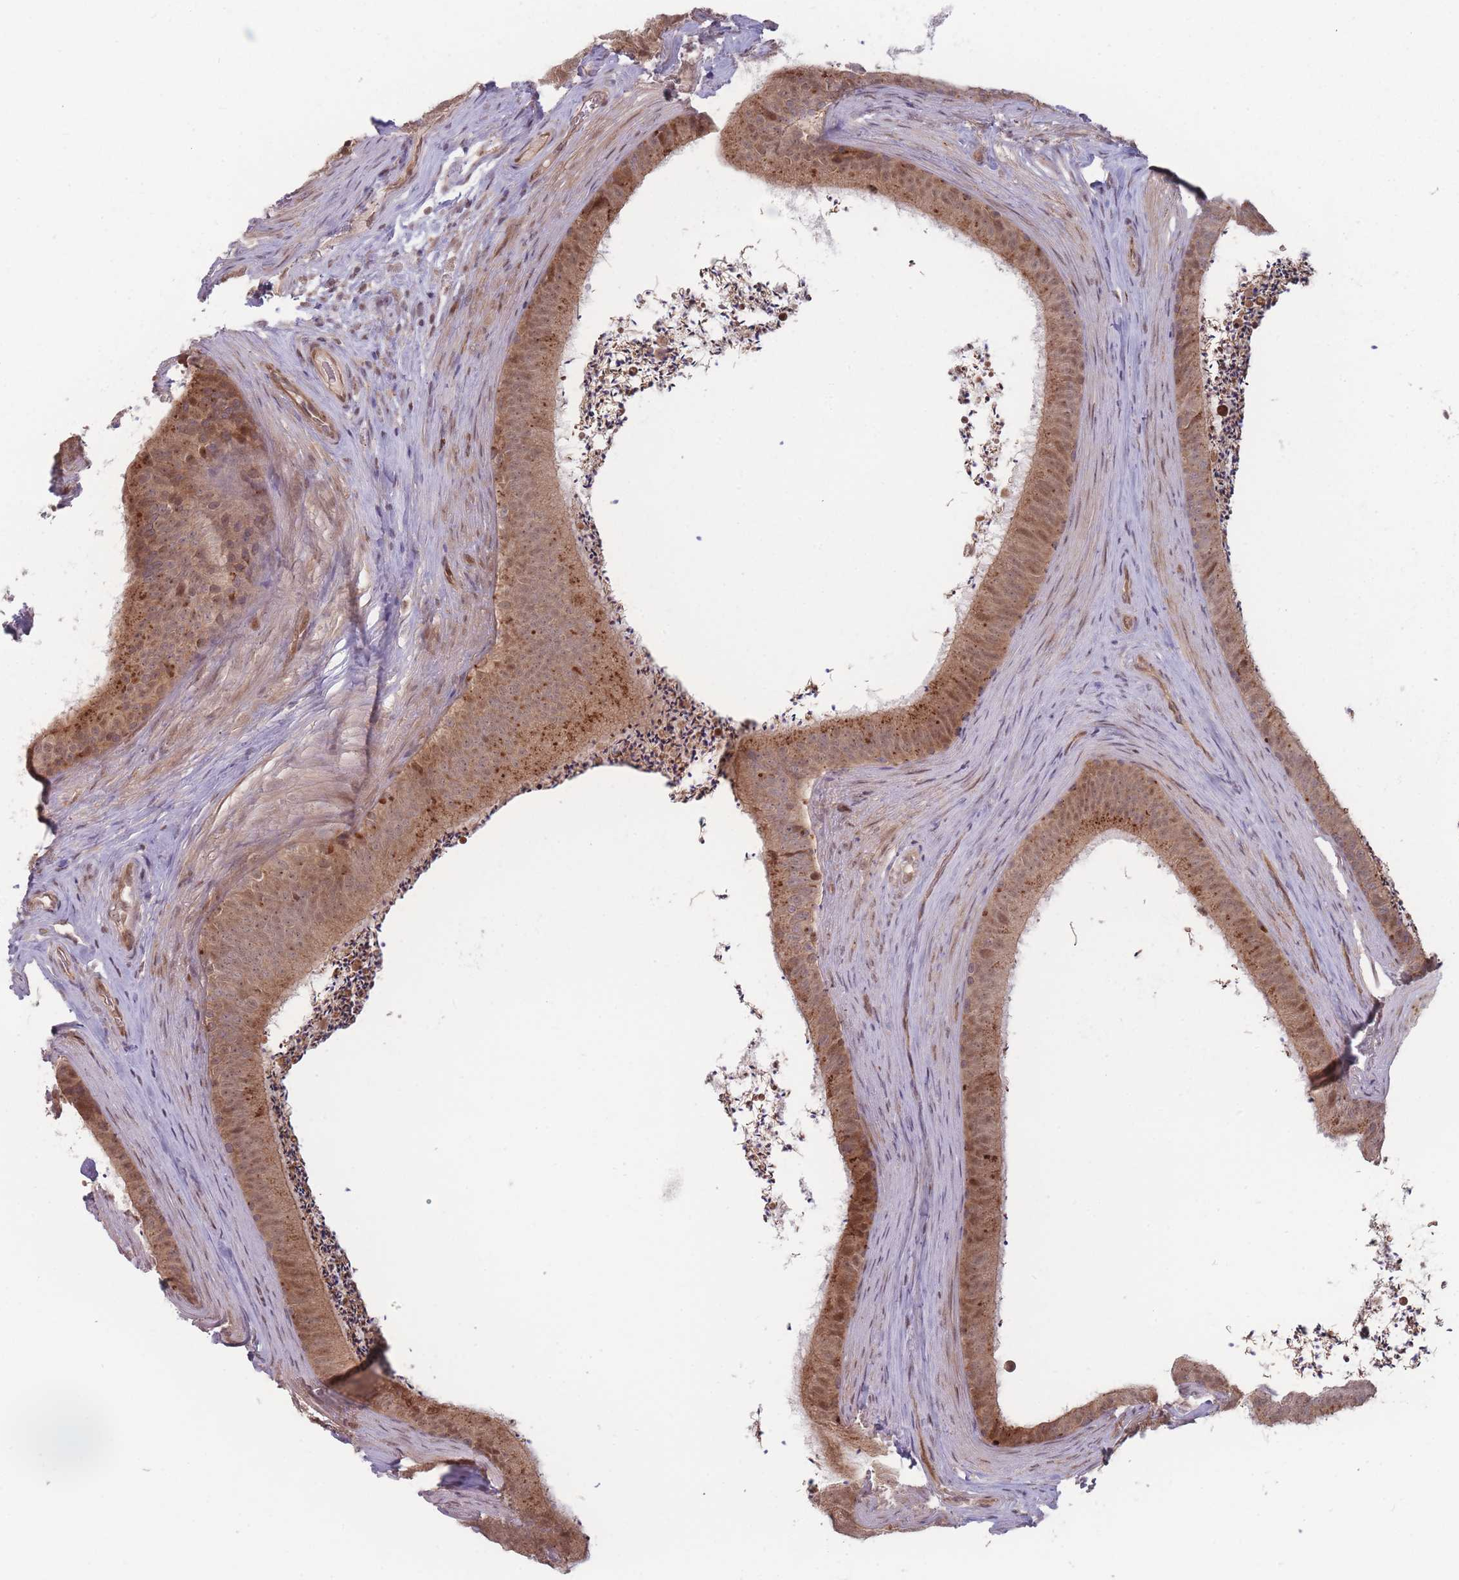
{"staining": {"intensity": "moderate", "quantity": ">75%", "location": "cytoplasmic/membranous"}, "tissue": "epididymis", "cell_type": "Glandular cells", "image_type": "normal", "snomed": [{"axis": "morphology", "description": "Normal tissue, NOS"}, {"axis": "topography", "description": "Testis"}, {"axis": "topography", "description": "Epididymis"}], "caption": "Moderate cytoplasmic/membranous positivity for a protein is present in approximately >75% of glandular cells of normal epididymis using immunohistochemistry.", "gene": "RPS18", "patient": {"sex": "male", "age": 41}}